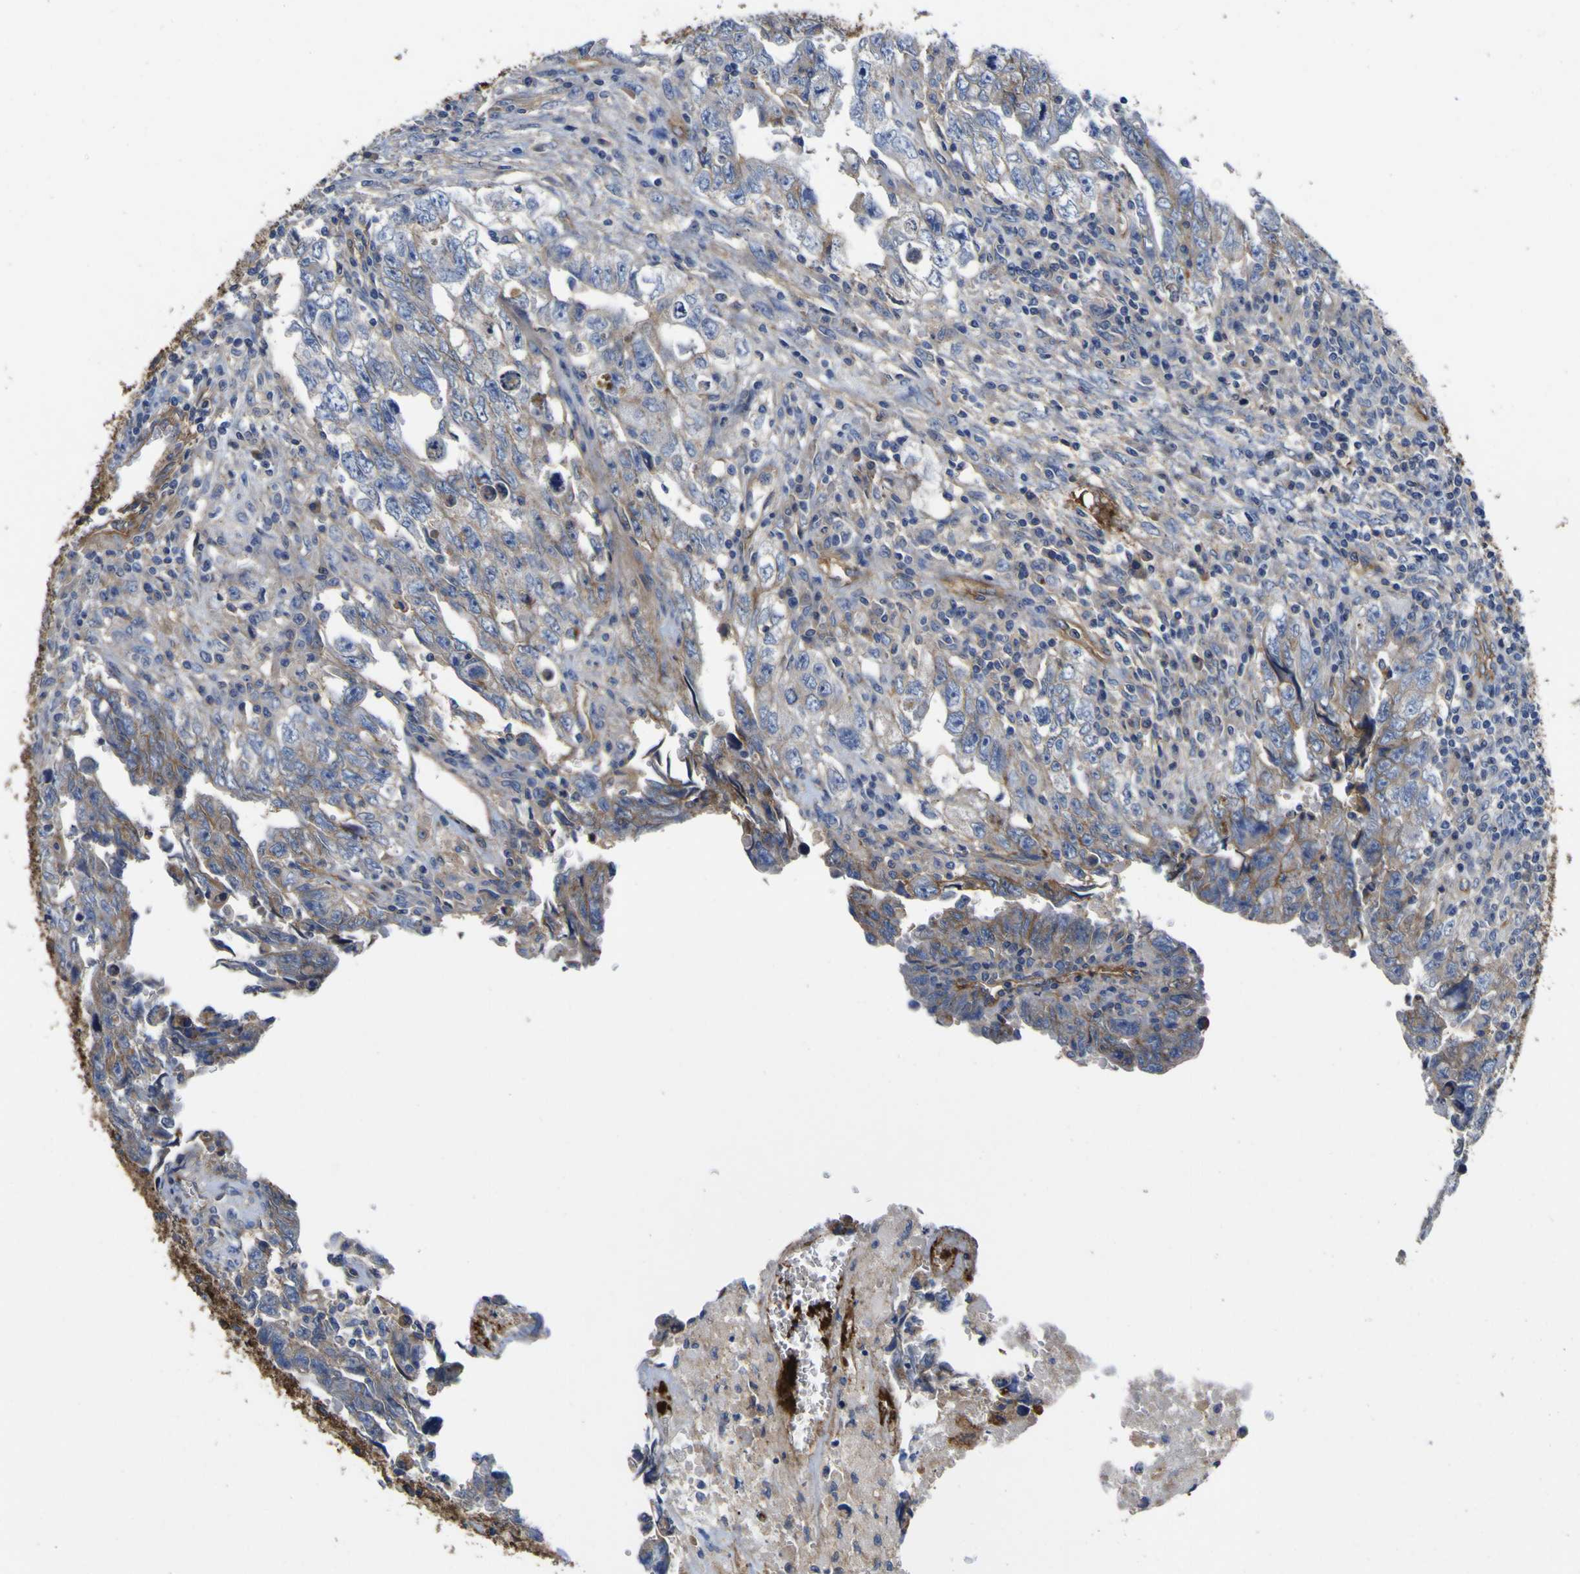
{"staining": {"intensity": "weak", "quantity": "<25%", "location": "cytoplasmic/membranous"}, "tissue": "testis cancer", "cell_type": "Tumor cells", "image_type": "cancer", "snomed": [{"axis": "morphology", "description": "Carcinoma, Embryonal, NOS"}, {"axis": "topography", "description": "Testis"}], "caption": "A high-resolution micrograph shows immunohistochemistry (IHC) staining of testis embryonal carcinoma, which reveals no significant staining in tumor cells.", "gene": "CD151", "patient": {"sex": "male", "age": 28}}